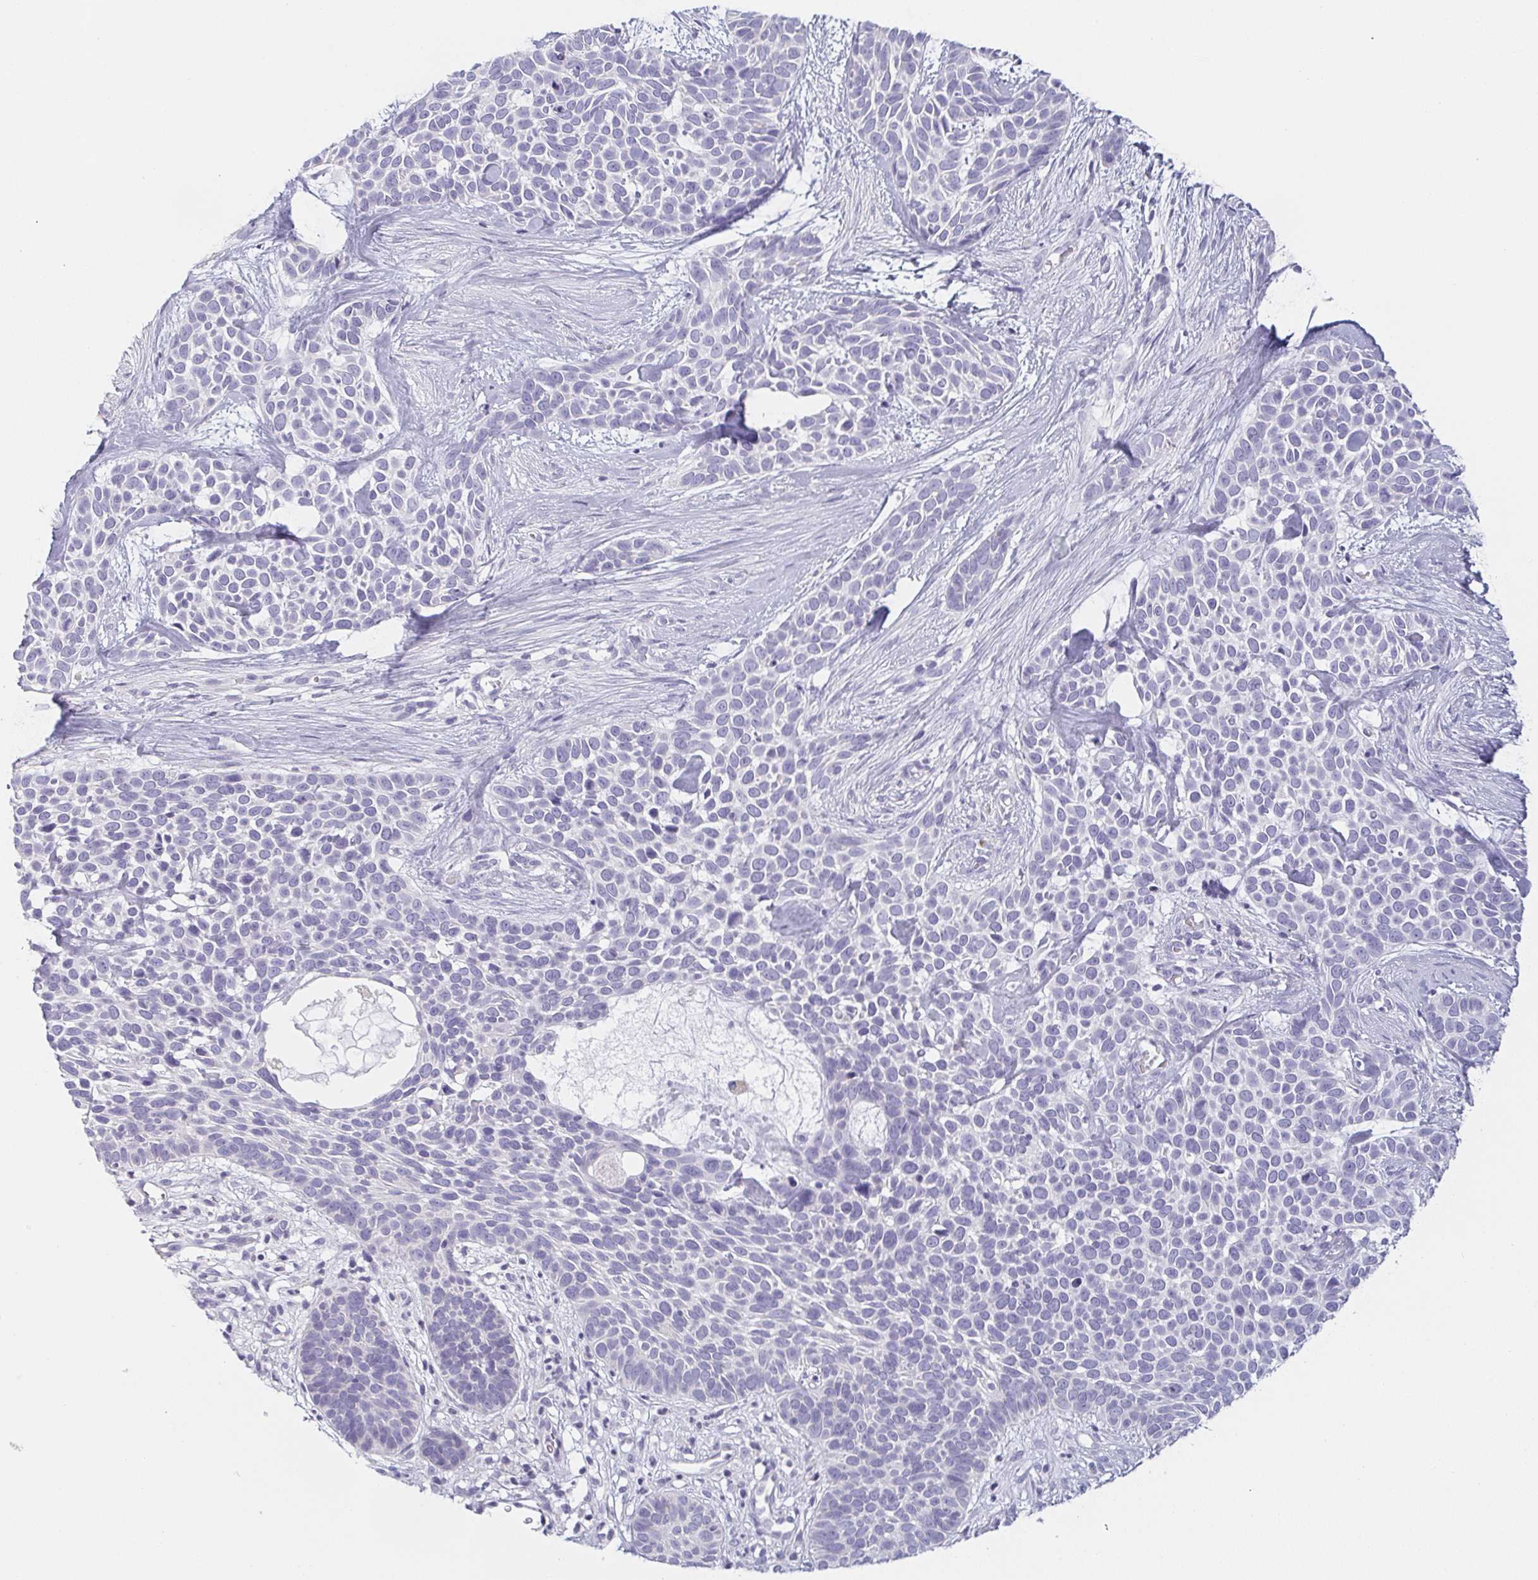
{"staining": {"intensity": "negative", "quantity": "none", "location": "none"}, "tissue": "skin cancer", "cell_type": "Tumor cells", "image_type": "cancer", "snomed": [{"axis": "morphology", "description": "Basal cell carcinoma"}, {"axis": "topography", "description": "Skin"}], "caption": "Immunohistochemistry (IHC) histopathology image of neoplastic tissue: human basal cell carcinoma (skin) stained with DAB demonstrates no significant protein positivity in tumor cells.", "gene": "PRR27", "patient": {"sex": "male", "age": 69}}